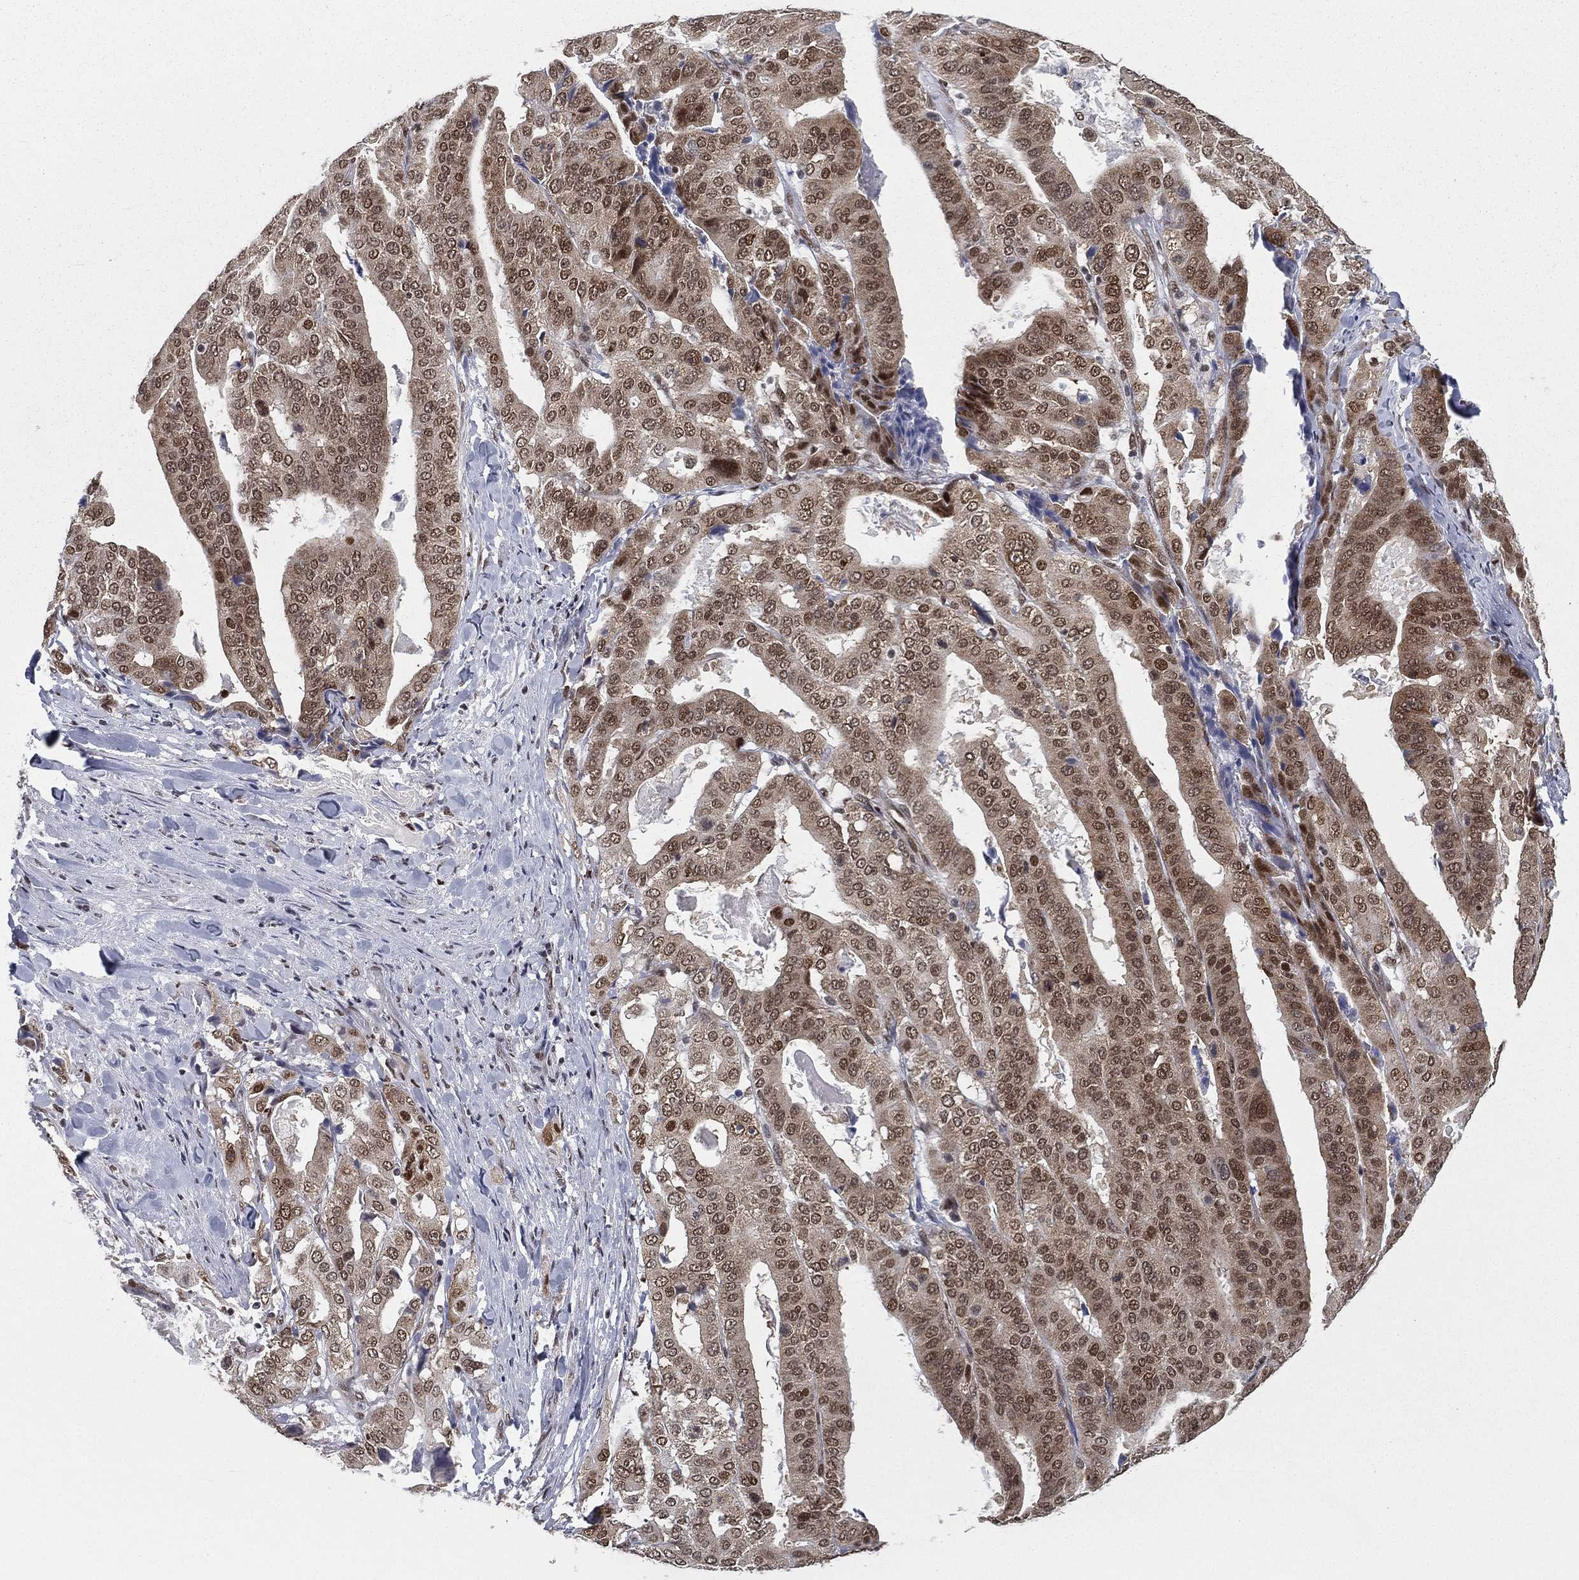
{"staining": {"intensity": "moderate", "quantity": "25%-75%", "location": "nuclear"}, "tissue": "stomach cancer", "cell_type": "Tumor cells", "image_type": "cancer", "snomed": [{"axis": "morphology", "description": "Adenocarcinoma, NOS"}, {"axis": "topography", "description": "Stomach"}], "caption": "Approximately 25%-75% of tumor cells in stomach cancer (adenocarcinoma) reveal moderate nuclear protein expression as visualized by brown immunohistochemical staining.", "gene": "FUBP3", "patient": {"sex": "male", "age": 48}}